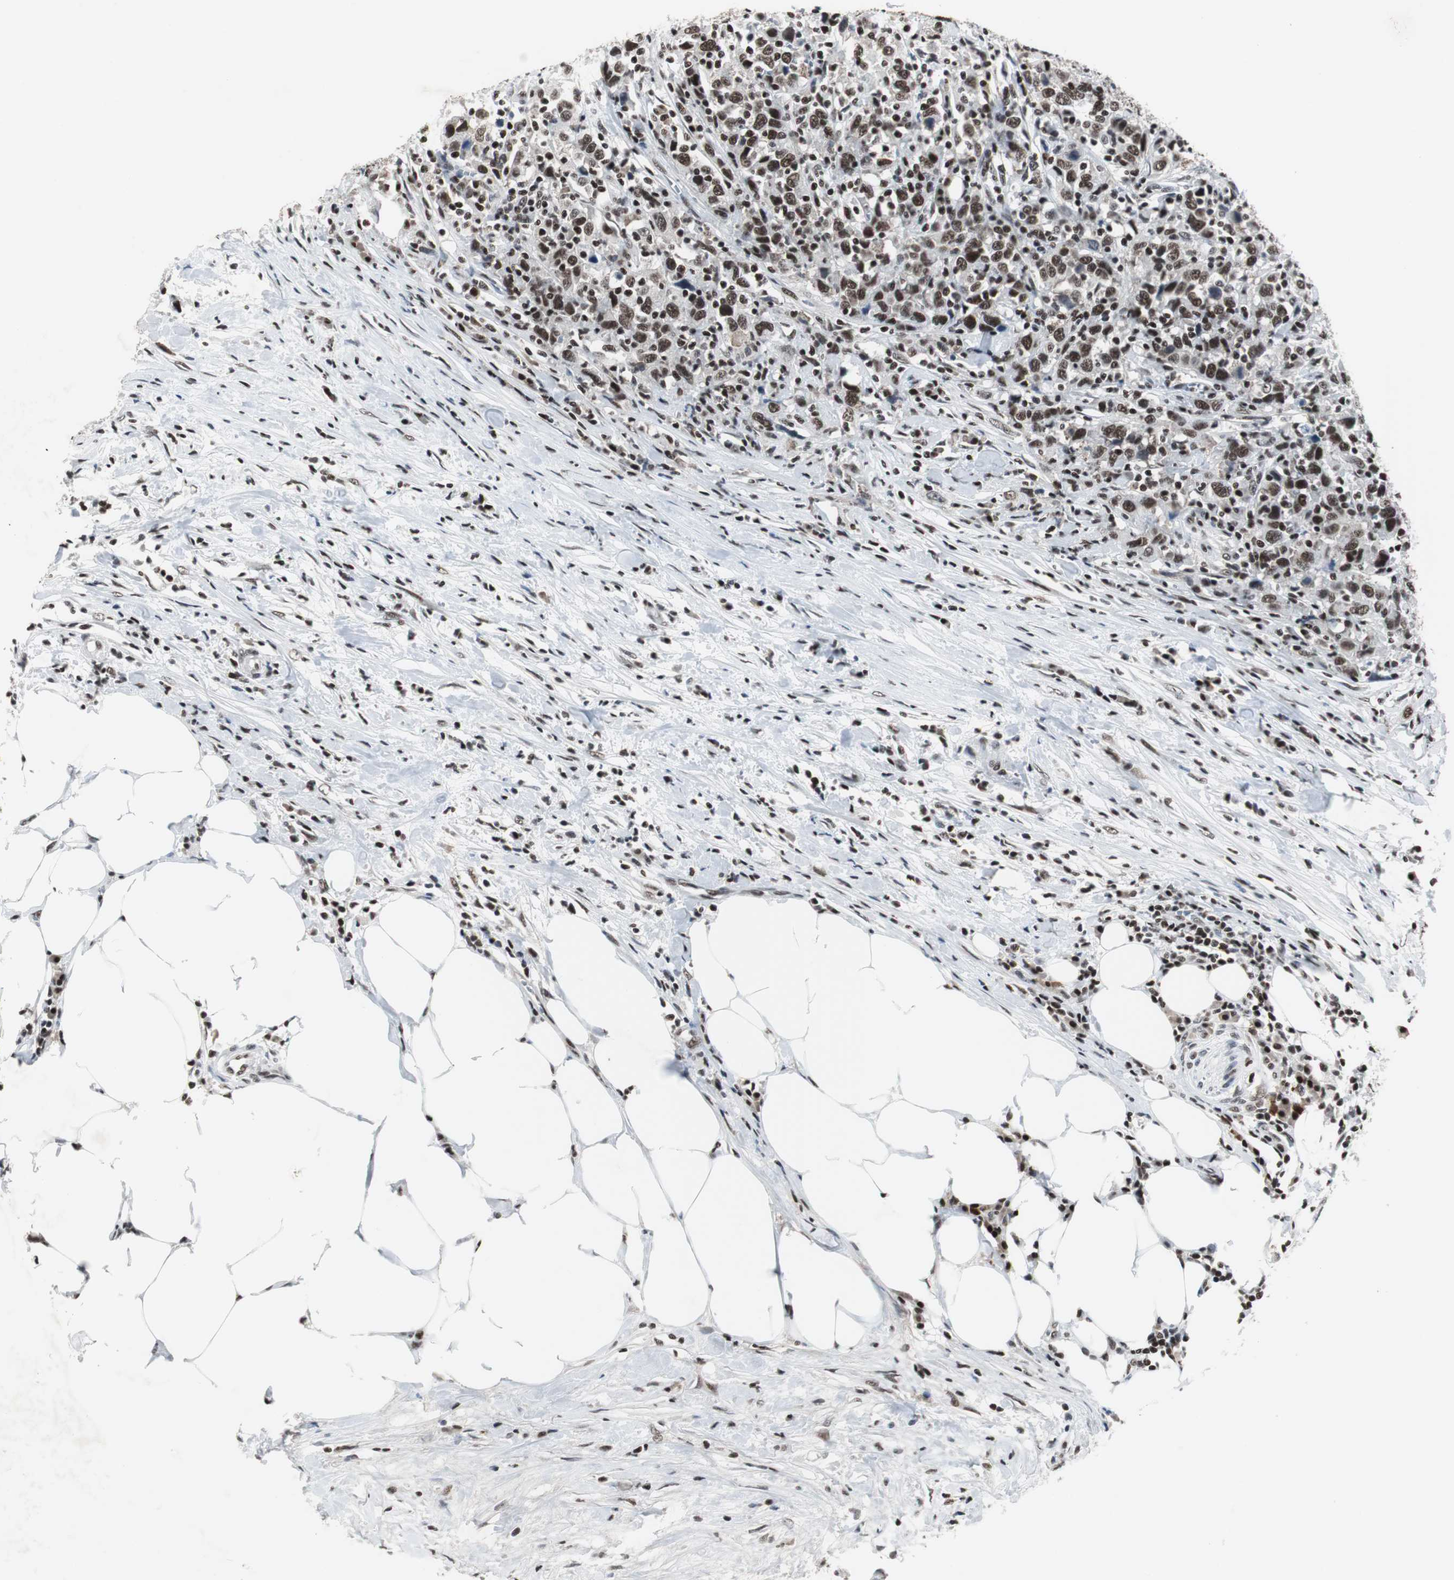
{"staining": {"intensity": "moderate", "quantity": ">75%", "location": "nuclear"}, "tissue": "urothelial cancer", "cell_type": "Tumor cells", "image_type": "cancer", "snomed": [{"axis": "morphology", "description": "Urothelial carcinoma, High grade"}, {"axis": "topography", "description": "Urinary bladder"}], "caption": "High-grade urothelial carcinoma was stained to show a protein in brown. There is medium levels of moderate nuclear expression in approximately >75% of tumor cells.", "gene": "RAD9A", "patient": {"sex": "male", "age": 61}}